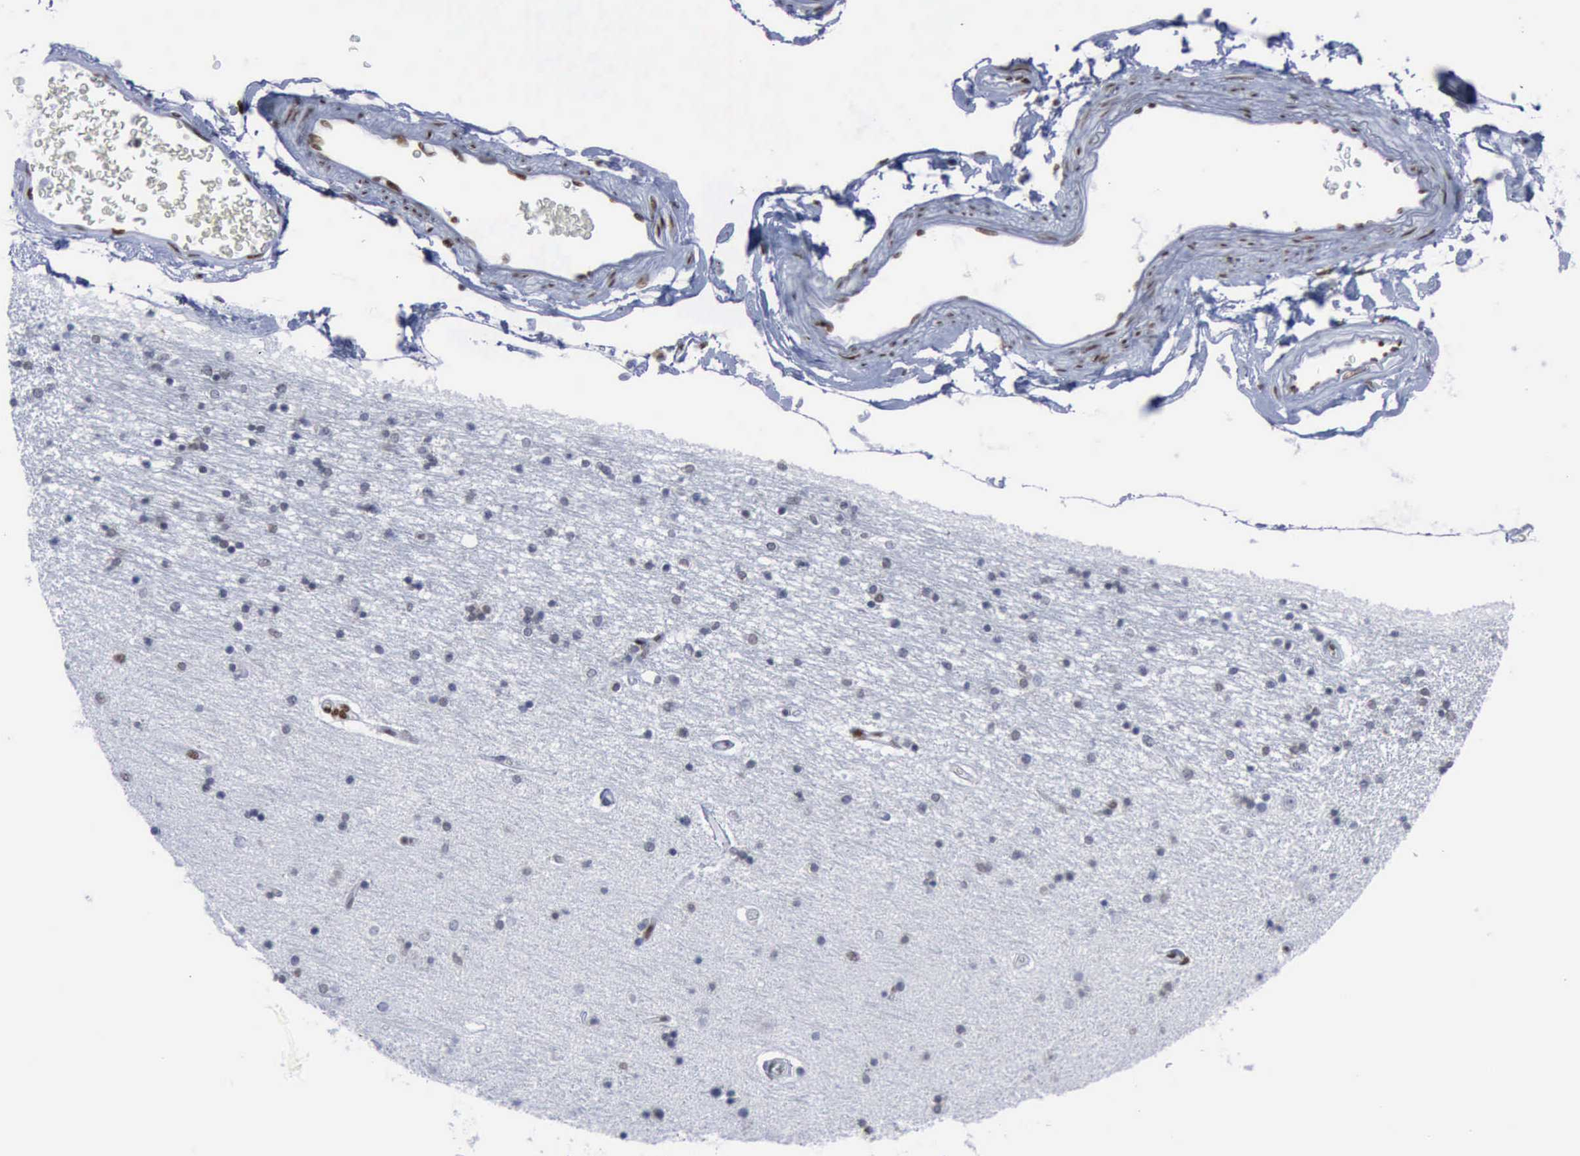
{"staining": {"intensity": "weak", "quantity": "25%-75%", "location": "nuclear"}, "tissue": "hippocampus", "cell_type": "Glial cells", "image_type": "normal", "snomed": [{"axis": "morphology", "description": "Normal tissue, NOS"}, {"axis": "topography", "description": "Hippocampus"}], "caption": "A high-resolution image shows immunohistochemistry staining of unremarkable hippocampus, which demonstrates weak nuclear expression in approximately 25%-75% of glial cells.", "gene": "PCNA", "patient": {"sex": "female", "age": 54}}